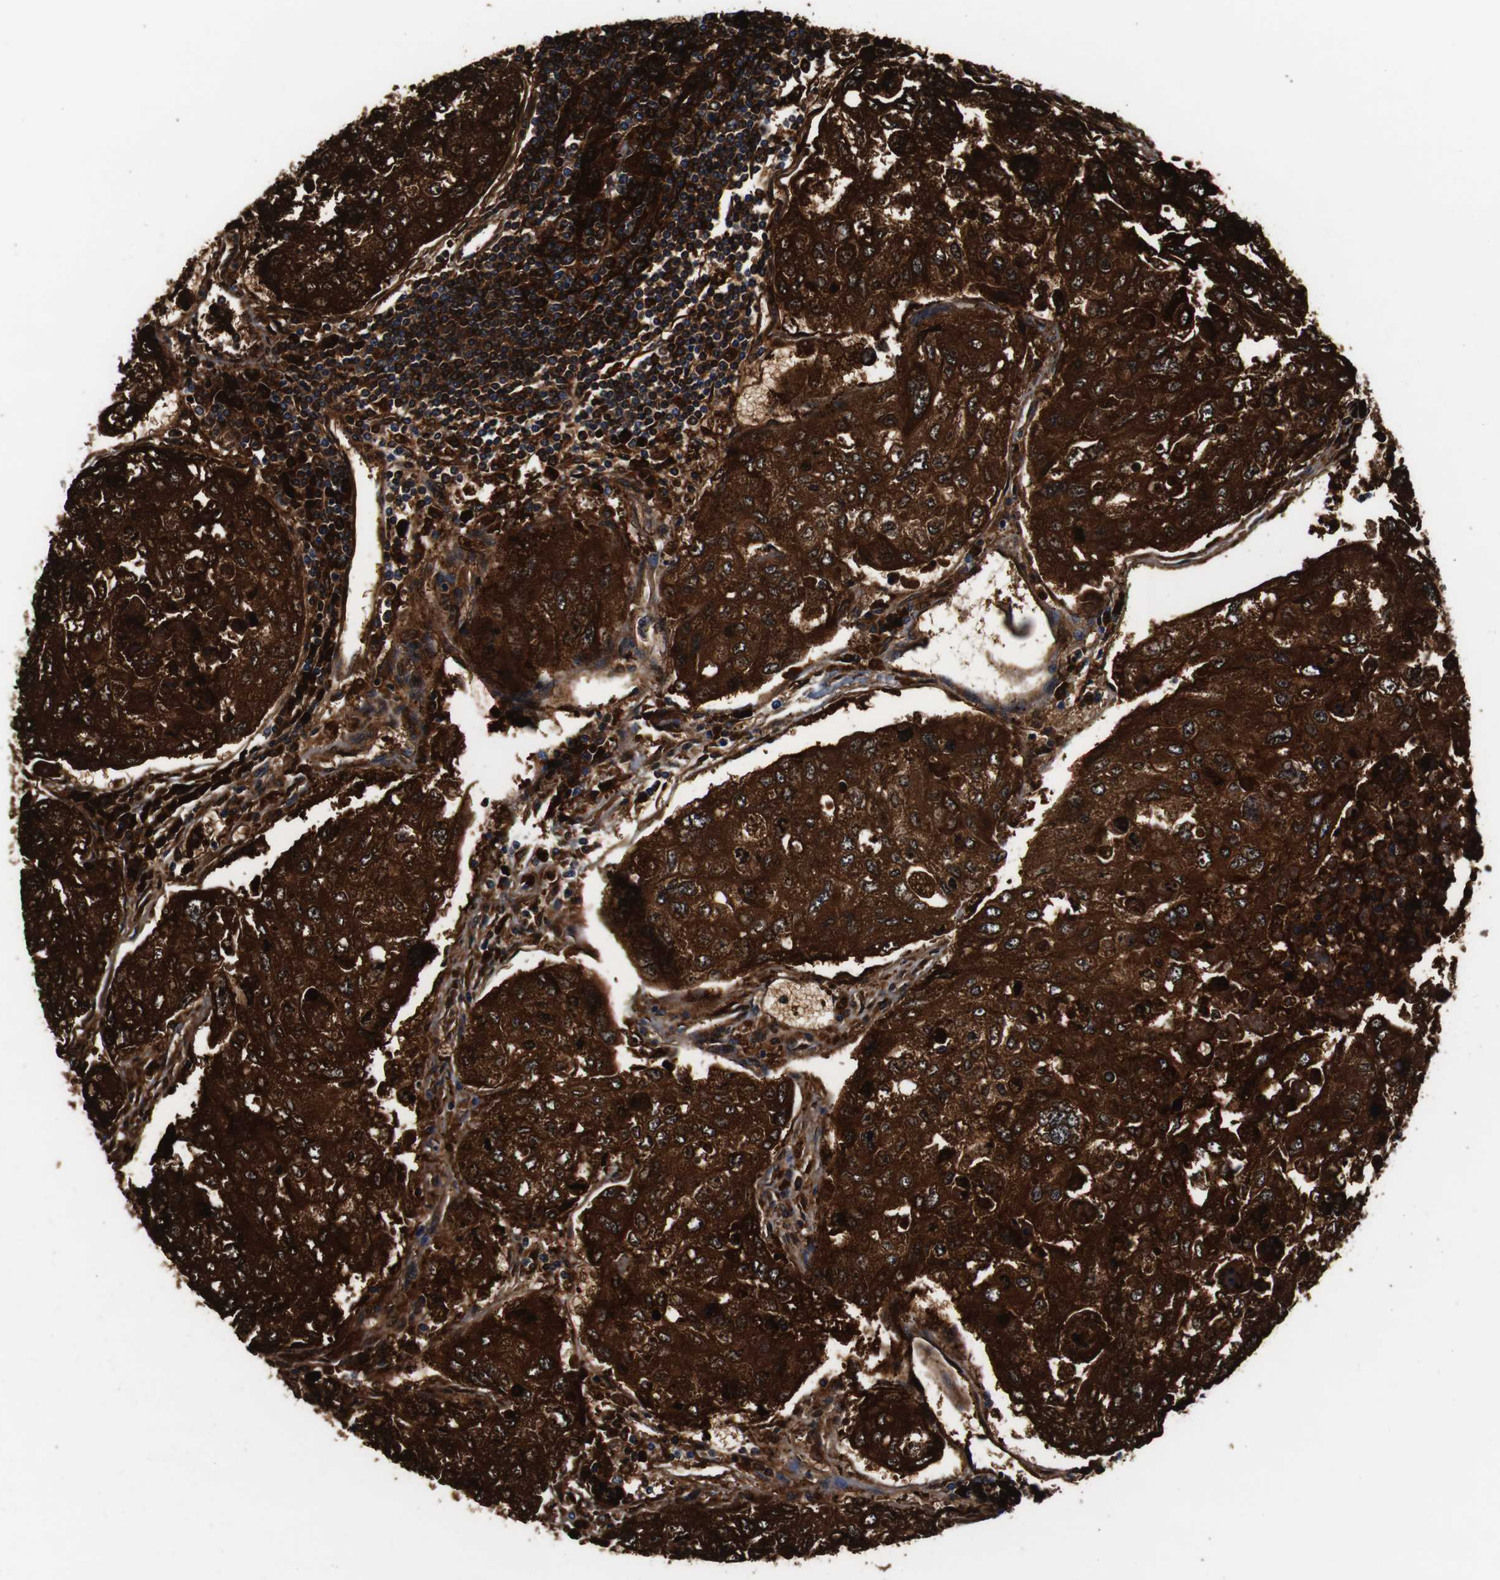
{"staining": {"intensity": "strong", "quantity": ">75%", "location": "cytoplasmic/membranous"}, "tissue": "urothelial cancer", "cell_type": "Tumor cells", "image_type": "cancer", "snomed": [{"axis": "morphology", "description": "Urothelial carcinoma, High grade"}, {"axis": "topography", "description": "Lymph node"}, {"axis": "topography", "description": "Urinary bladder"}], "caption": "Immunohistochemistry staining of urothelial cancer, which demonstrates high levels of strong cytoplasmic/membranous expression in approximately >75% of tumor cells indicating strong cytoplasmic/membranous protein positivity. The staining was performed using DAB (3,3'-diaminobenzidine) (brown) for protein detection and nuclei were counterstained in hematoxylin (blue).", "gene": "ANXA1", "patient": {"sex": "male", "age": 51}}